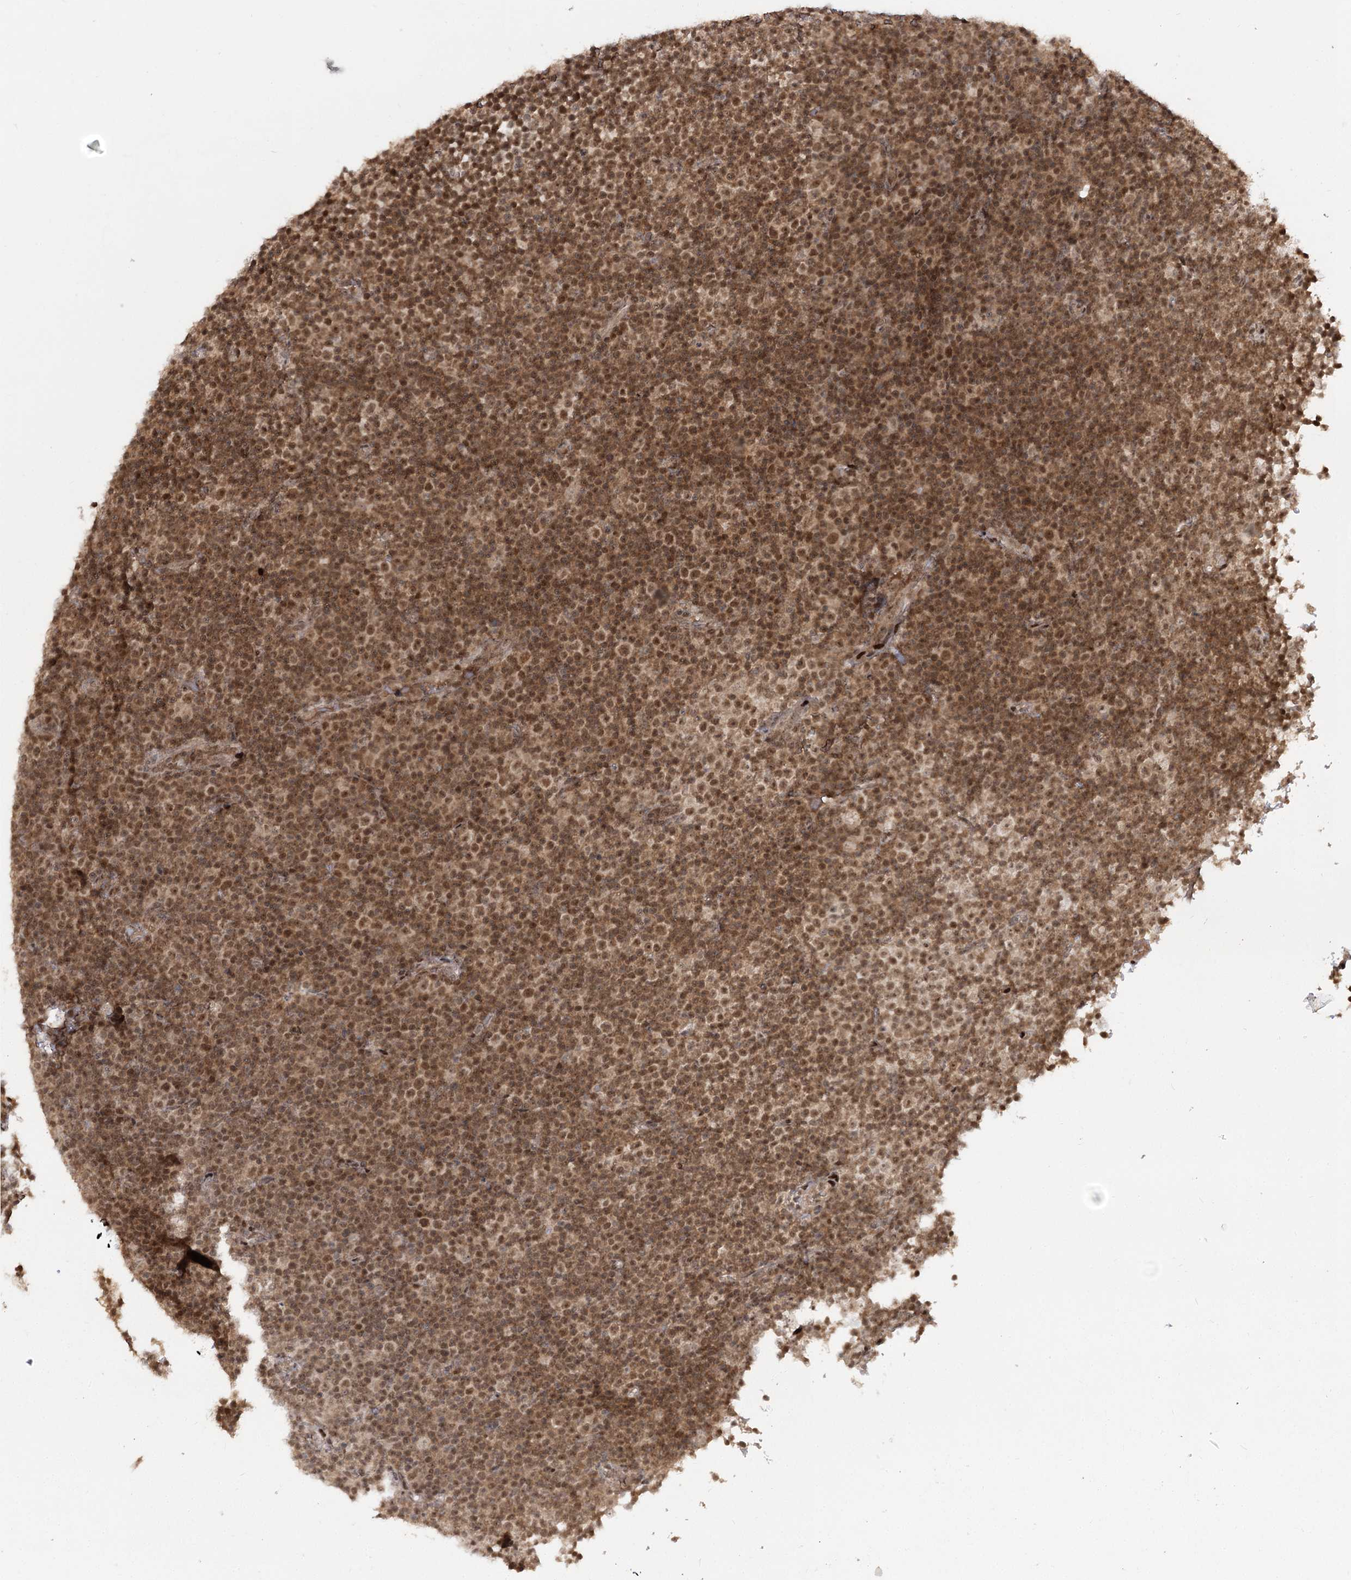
{"staining": {"intensity": "moderate", "quantity": ">75%", "location": "nuclear"}, "tissue": "lymphoma", "cell_type": "Tumor cells", "image_type": "cancer", "snomed": [{"axis": "morphology", "description": "Malignant lymphoma, non-Hodgkin's type, Low grade"}, {"axis": "topography", "description": "Lymph node"}], "caption": "Immunohistochemistry histopathology image of lymphoma stained for a protein (brown), which exhibits medium levels of moderate nuclear expression in approximately >75% of tumor cells.", "gene": "HELQ", "patient": {"sex": "female", "age": 67}}